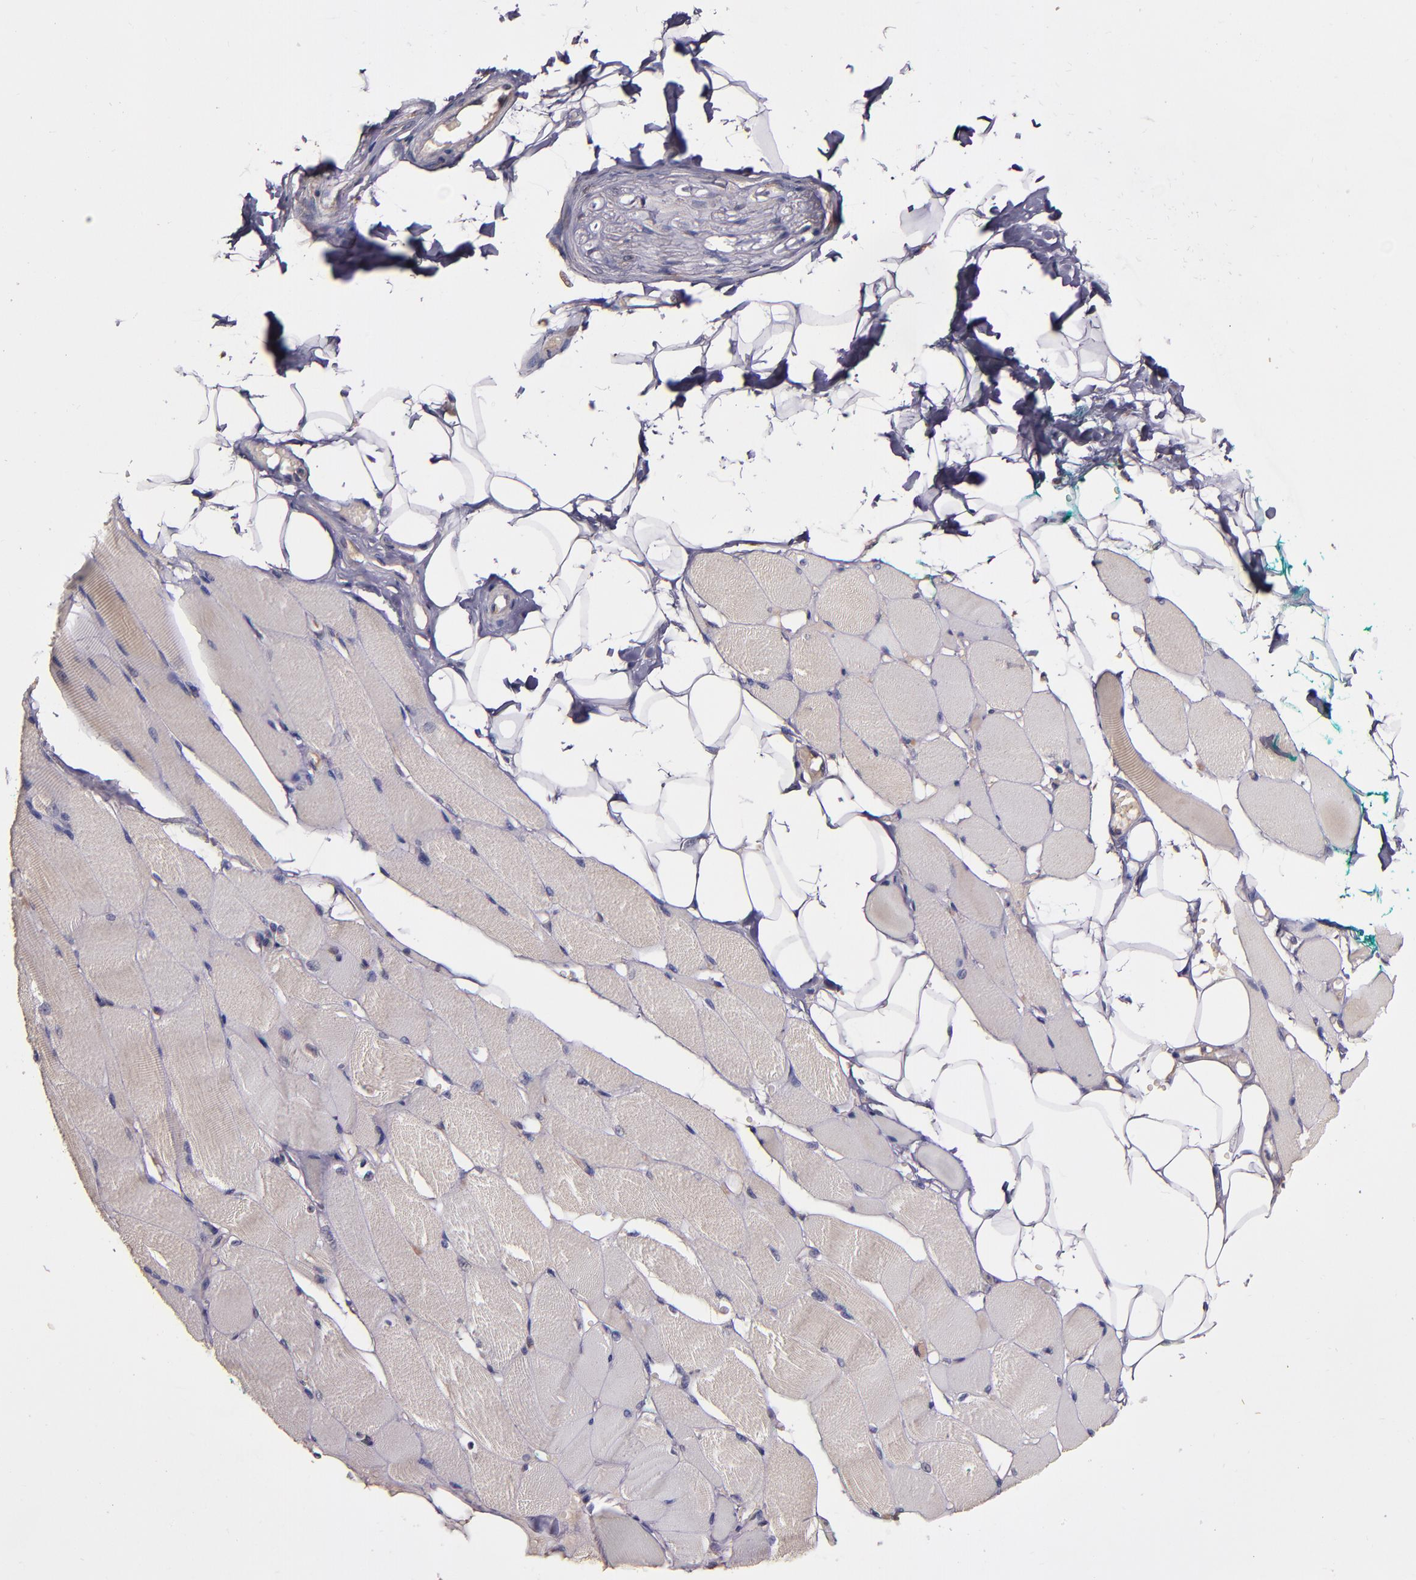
{"staining": {"intensity": "weak", "quantity": ">75%", "location": "cytoplasmic/membranous"}, "tissue": "skeletal muscle", "cell_type": "Myocytes", "image_type": "normal", "snomed": [{"axis": "morphology", "description": "Normal tissue, NOS"}, {"axis": "topography", "description": "Skeletal muscle"}, {"axis": "topography", "description": "Peripheral nerve tissue"}], "caption": "Immunohistochemical staining of unremarkable skeletal muscle shows weak cytoplasmic/membranous protein positivity in approximately >75% of myocytes.", "gene": "PRAF2", "patient": {"sex": "female", "age": 84}}